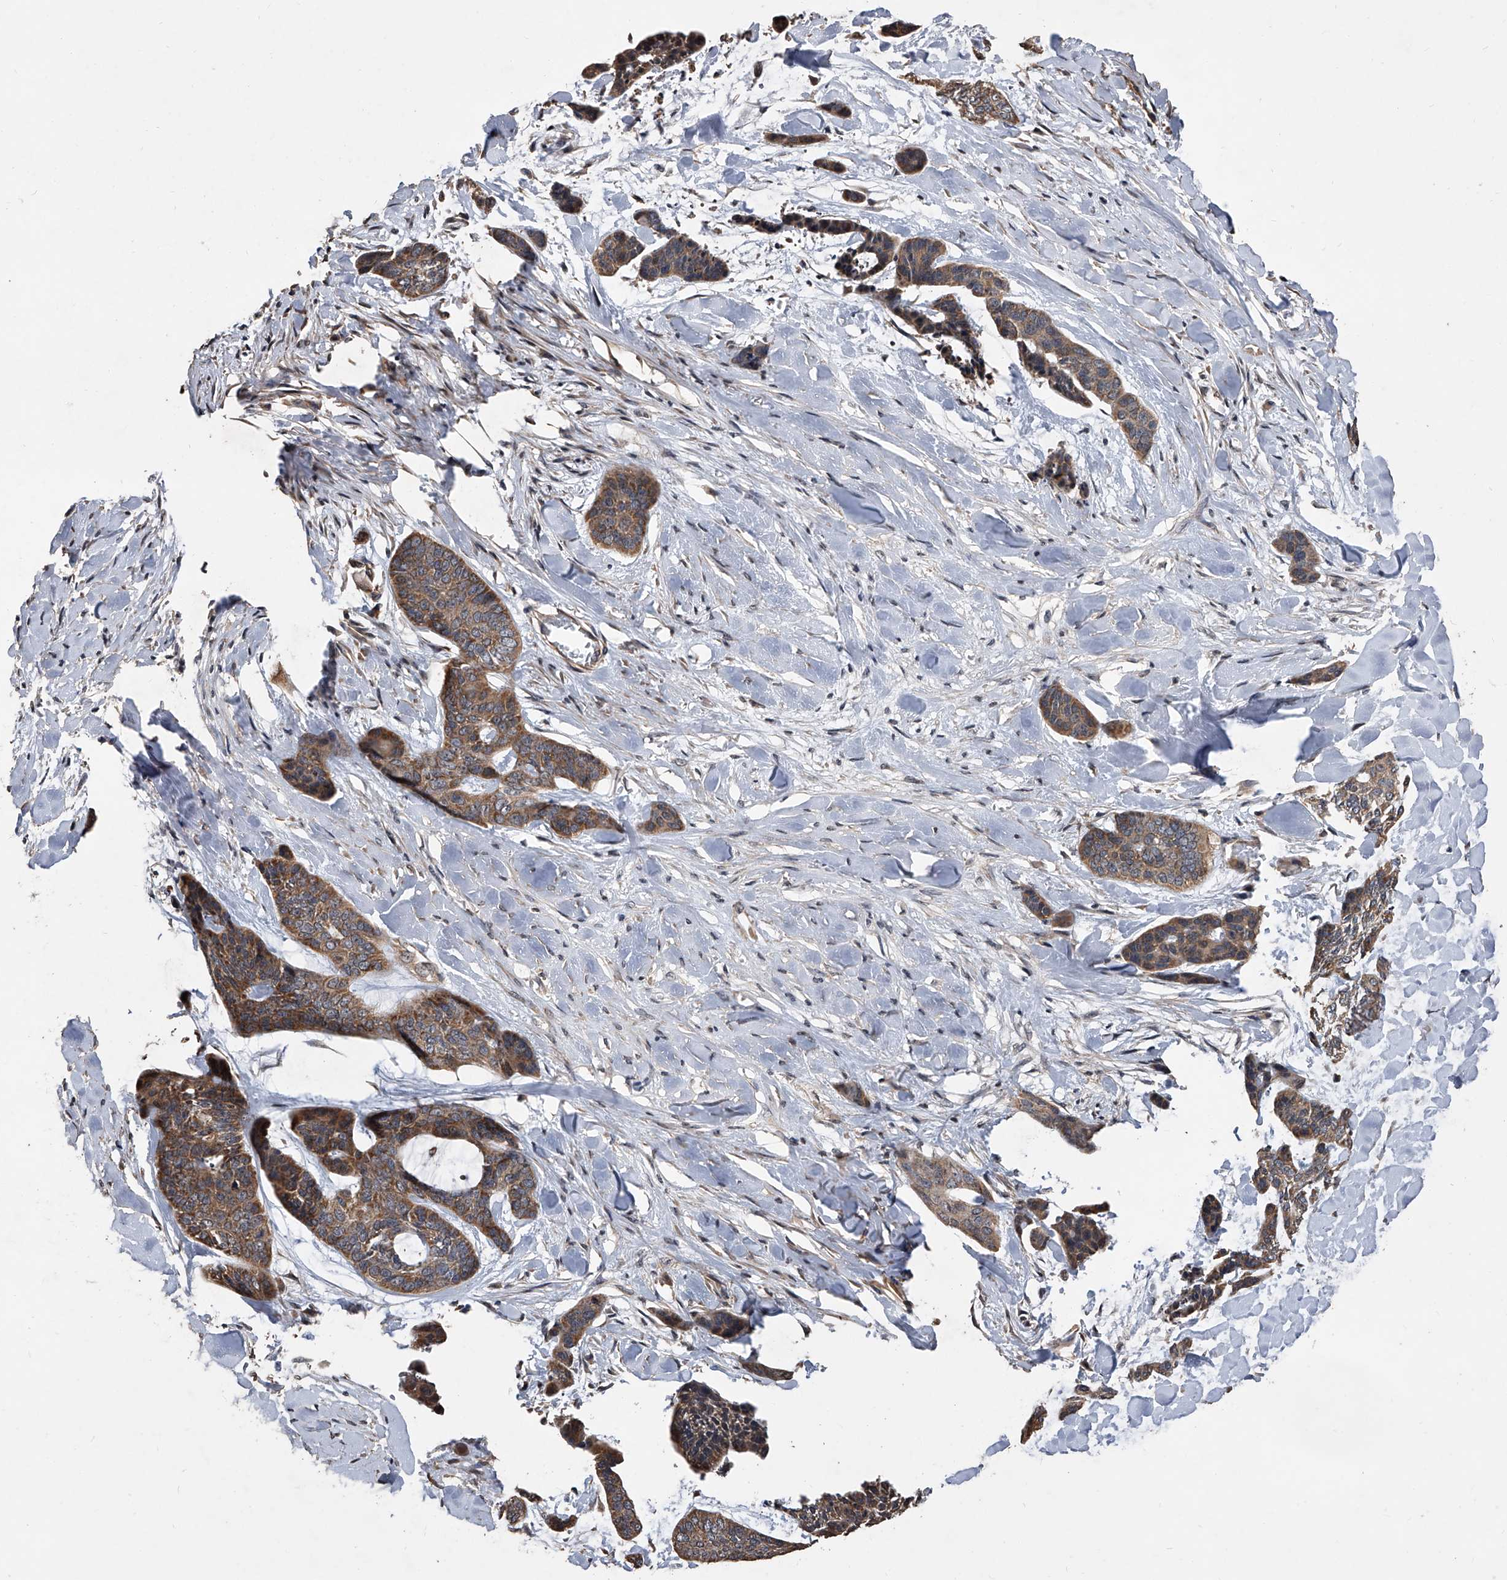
{"staining": {"intensity": "moderate", "quantity": ">75%", "location": "cytoplasmic/membranous"}, "tissue": "skin cancer", "cell_type": "Tumor cells", "image_type": "cancer", "snomed": [{"axis": "morphology", "description": "Basal cell carcinoma"}, {"axis": "topography", "description": "Skin"}], "caption": "IHC (DAB) staining of human skin basal cell carcinoma displays moderate cytoplasmic/membranous protein staining in approximately >75% of tumor cells.", "gene": "LTV1", "patient": {"sex": "female", "age": 64}}